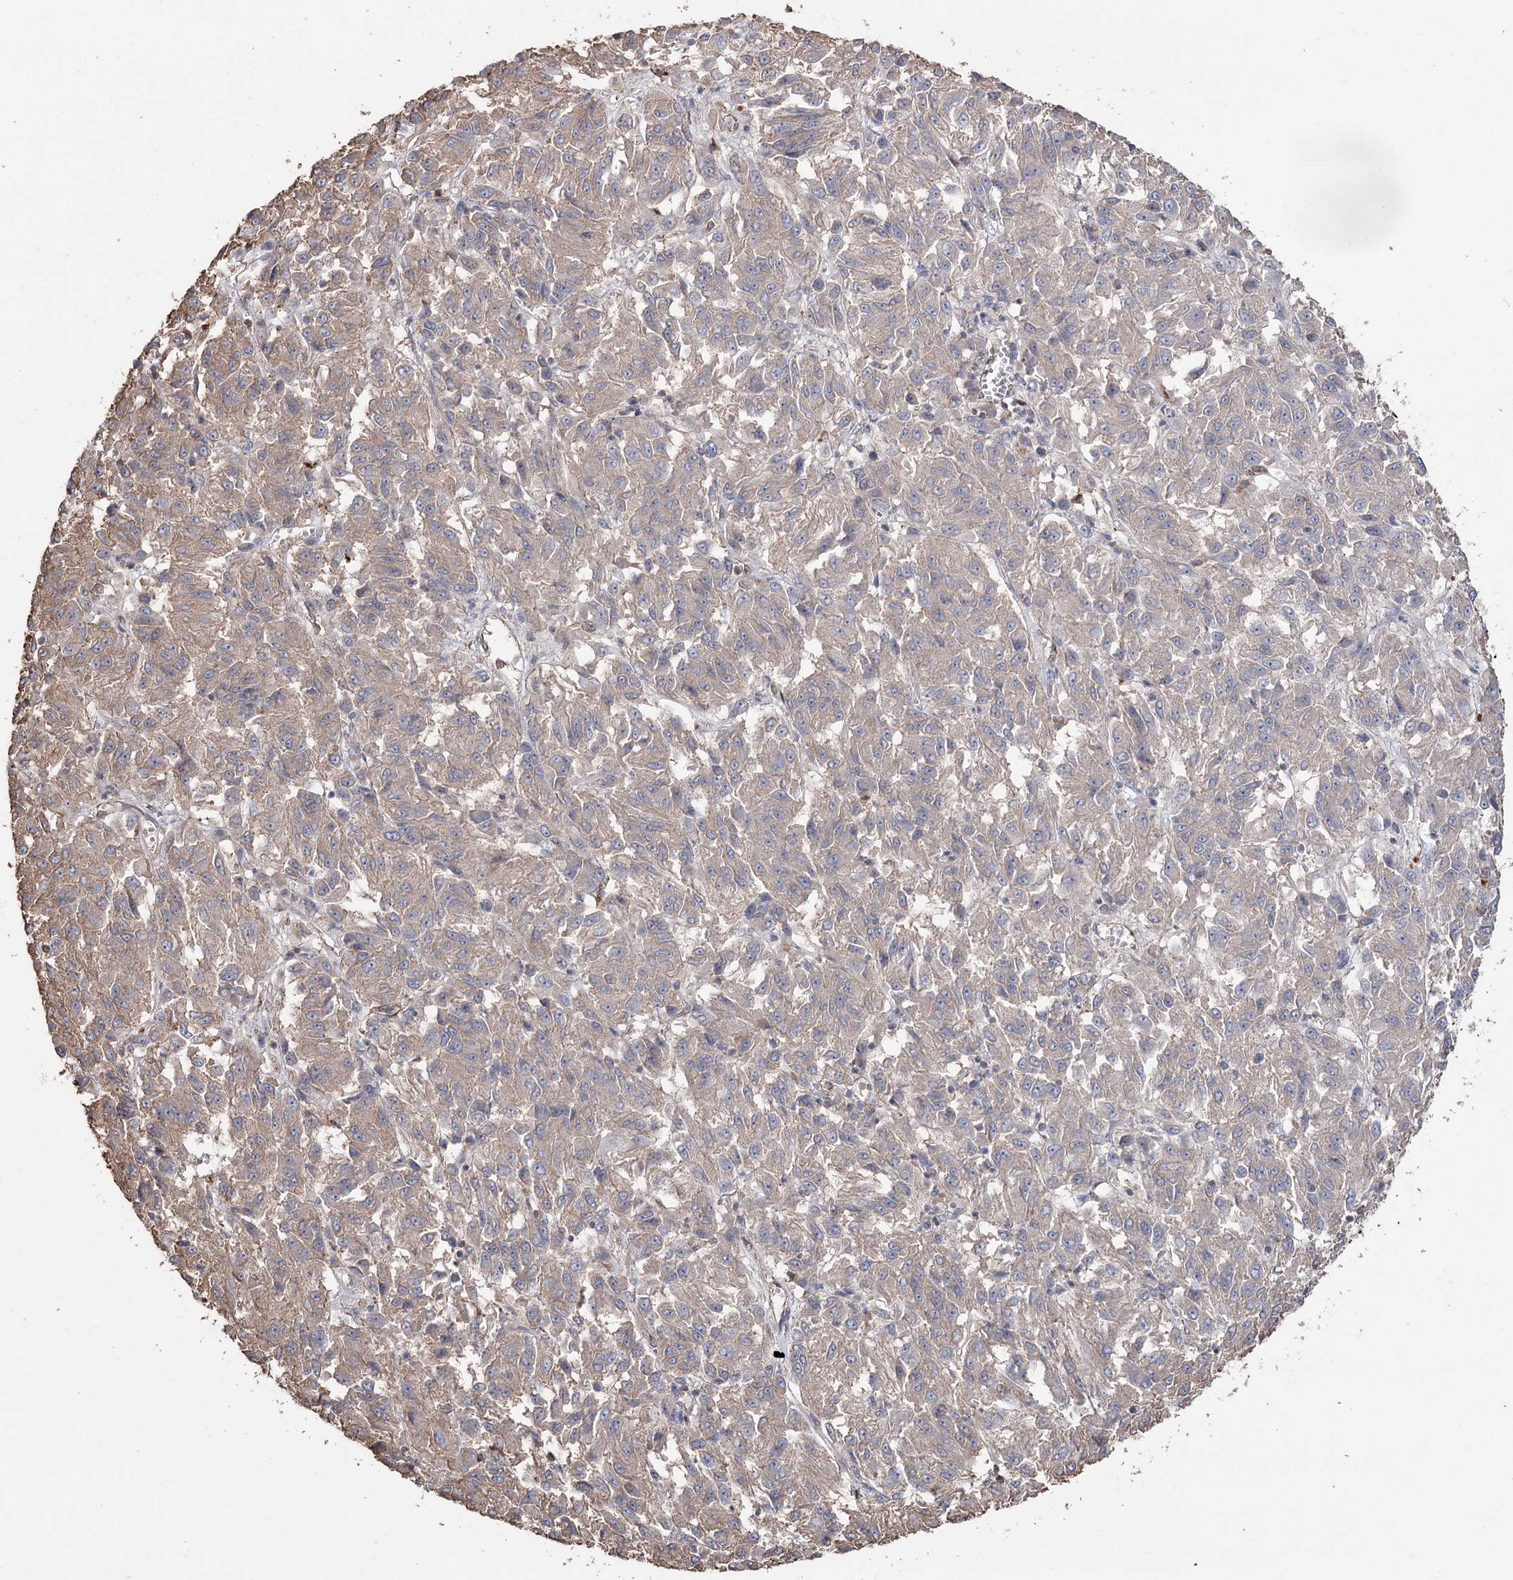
{"staining": {"intensity": "negative", "quantity": "none", "location": "none"}, "tissue": "melanoma", "cell_type": "Tumor cells", "image_type": "cancer", "snomed": [{"axis": "morphology", "description": "Malignant melanoma, Metastatic site"}, {"axis": "topography", "description": "Lung"}], "caption": "This is an immunohistochemistry photomicrograph of melanoma. There is no expression in tumor cells.", "gene": "FAM13B", "patient": {"sex": "male", "age": 64}}